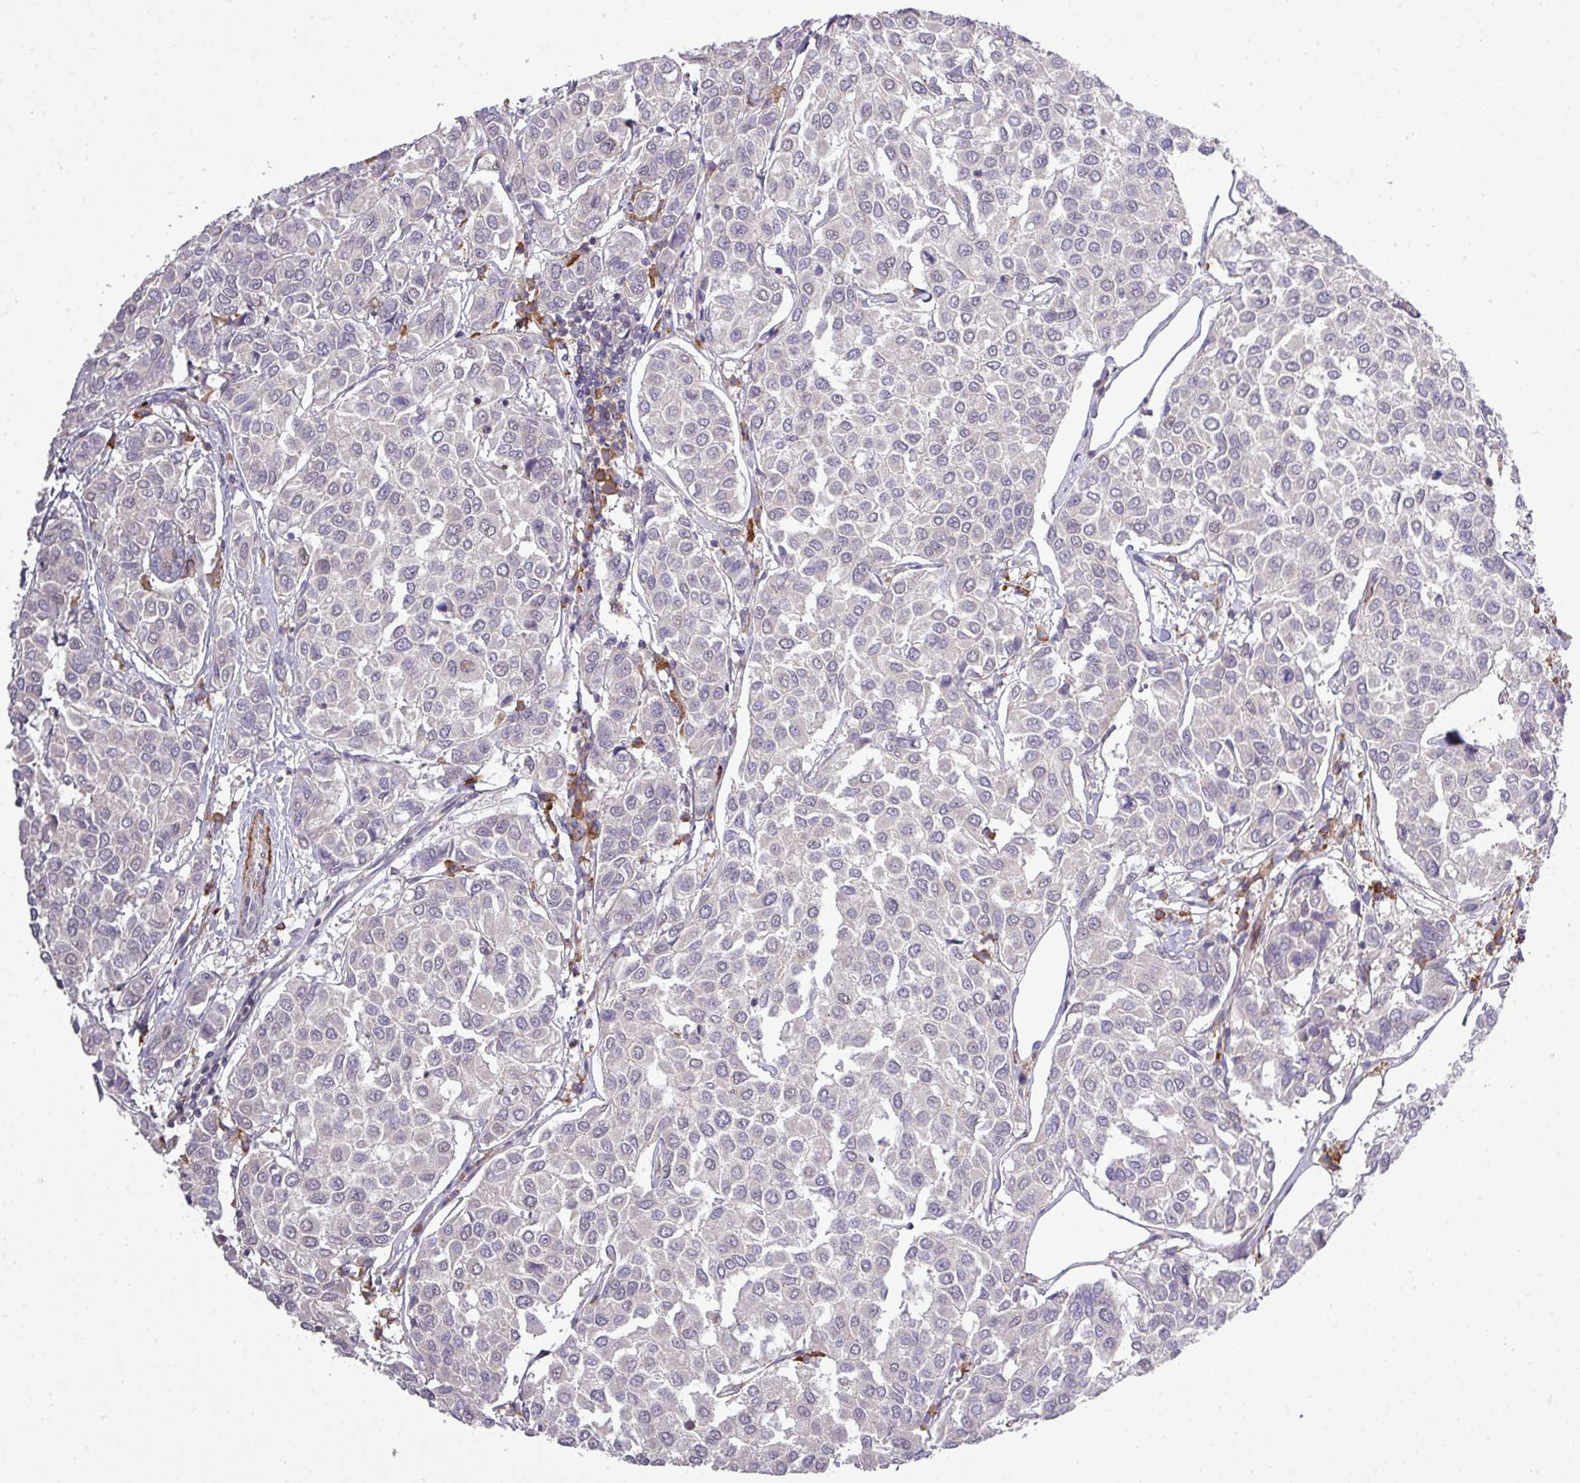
{"staining": {"intensity": "negative", "quantity": "none", "location": "none"}, "tissue": "breast cancer", "cell_type": "Tumor cells", "image_type": "cancer", "snomed": [{"axis": "morphology", "description": "Duct carcinoma"}, {"axis": "topography", "description": "Breast"}], "caption": "A high-resolution histopathology image shows immunohistochemistry staining of breast cancer, which demonstrates no significant positivity in tumor cells.", "gene": "TPRA1", "patient": {"sex": "female", "age": 55}}